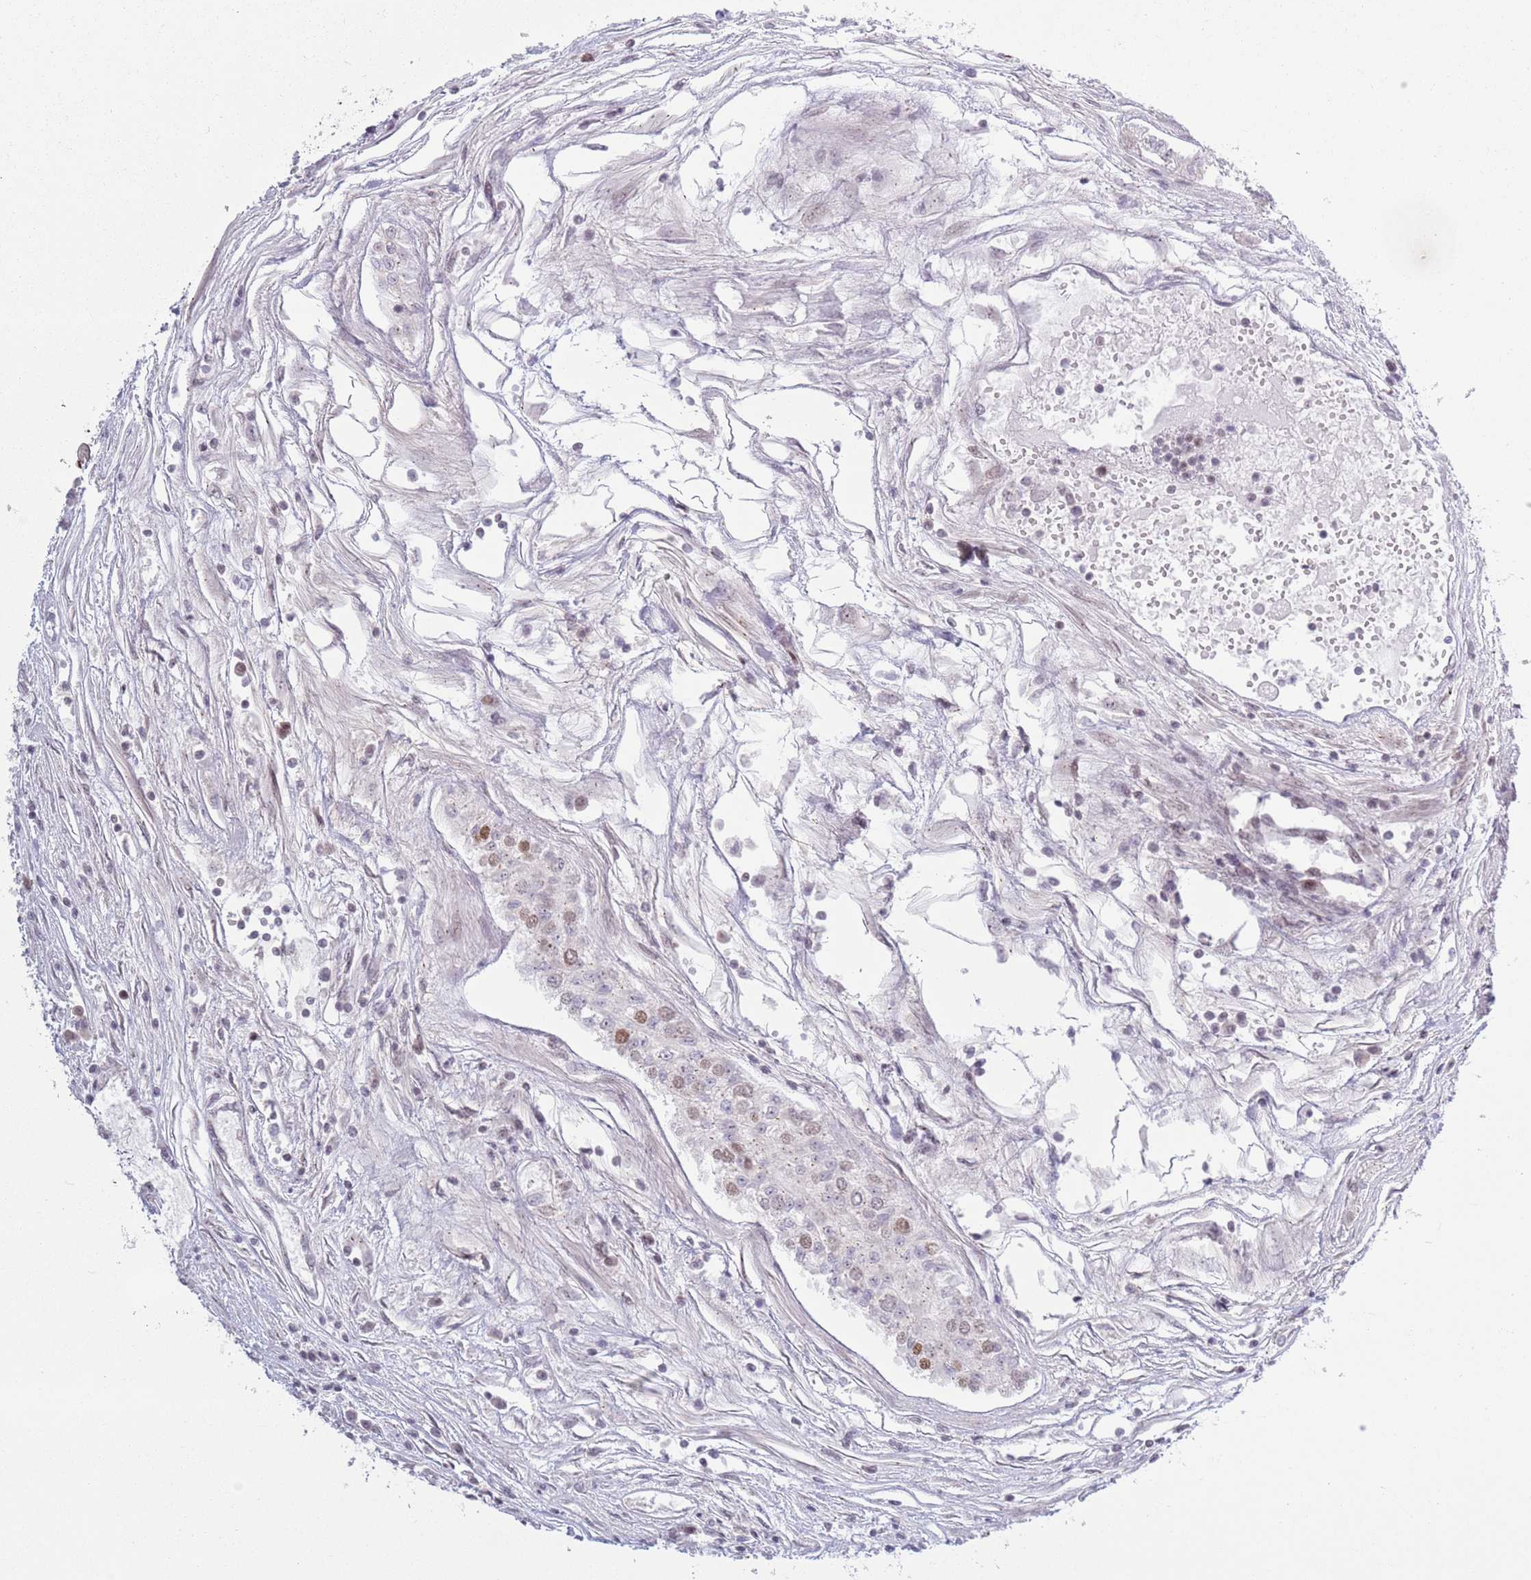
{"staining": {"intensity": "moderate", "quantity": "<25%", "location": "nuclear"}, "tissue": "testis cancer", "cell_type": "Tumor cells", "image_type": "cancer", "snomed": [{"axis": "morphology", "description": "Carcinoma, Embryonal, NOS"}, {"axis": "topography", "description": "Testis"}], "caption": "Immunohistochemical staining of human testis cancer (embryonal carcinoma) reveals low levels of moderate nuclear staining in about <25% of tumor cells.", "gene": "MRPL34", "patient": {"sex": "male", "age": 25}}